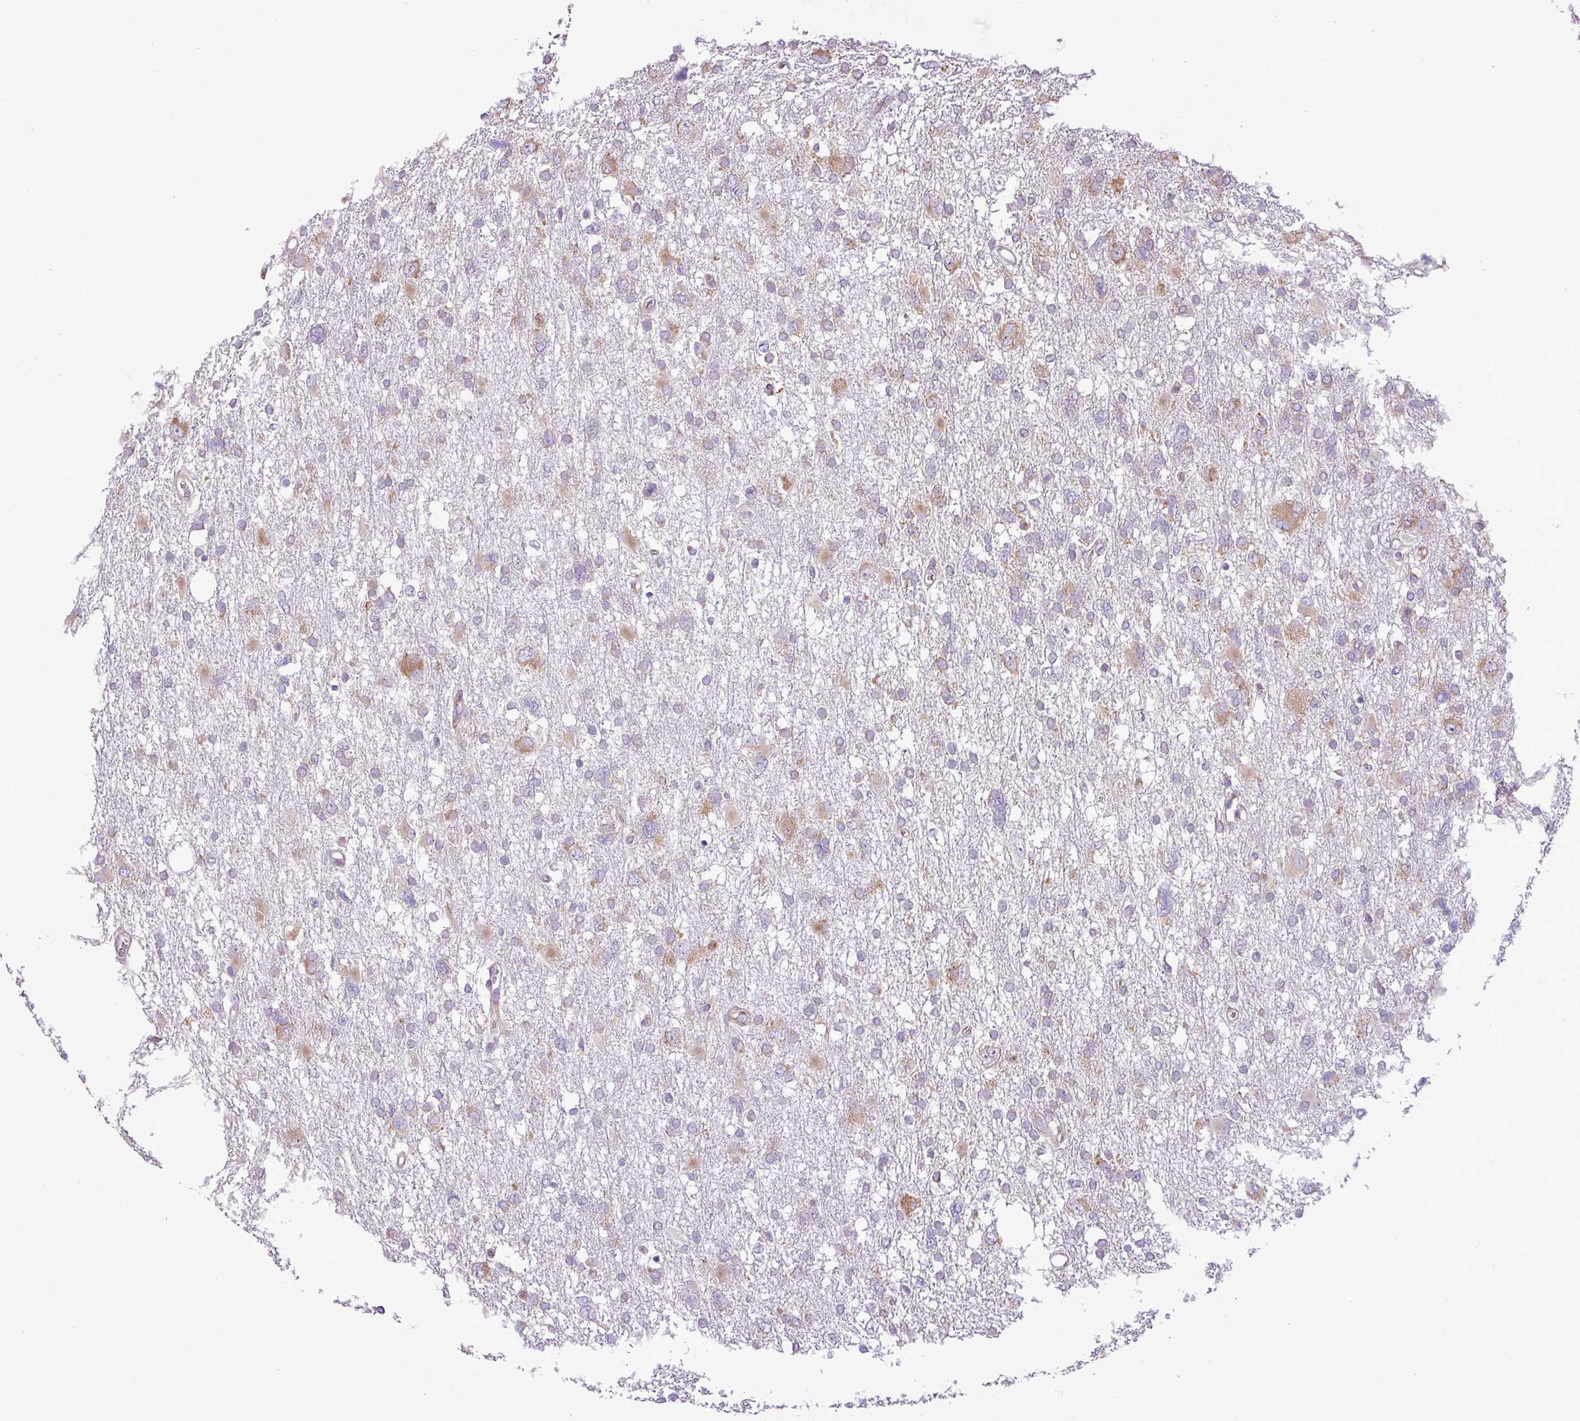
{"staining": {"intensity": "weak", "quantity": "<25%", "location": "cytoplasmic/membranous"}, "tissue": "glioma", "cell_type": "Tumor cells", "image_type": "cancer", "snomed": [{"axis": "morphology", "description": "Glioma, malignant, High grade"}, {"axis": "topography", "description": "Brain"}], "caption": "A high-resolution photomicrograph shows IHC staining of glioma, which reveals no significant staining in tumor cells. Nuclei are stained in blue.", "gene": "RPL13", "patient": {"sex": "male", "age": 61}}